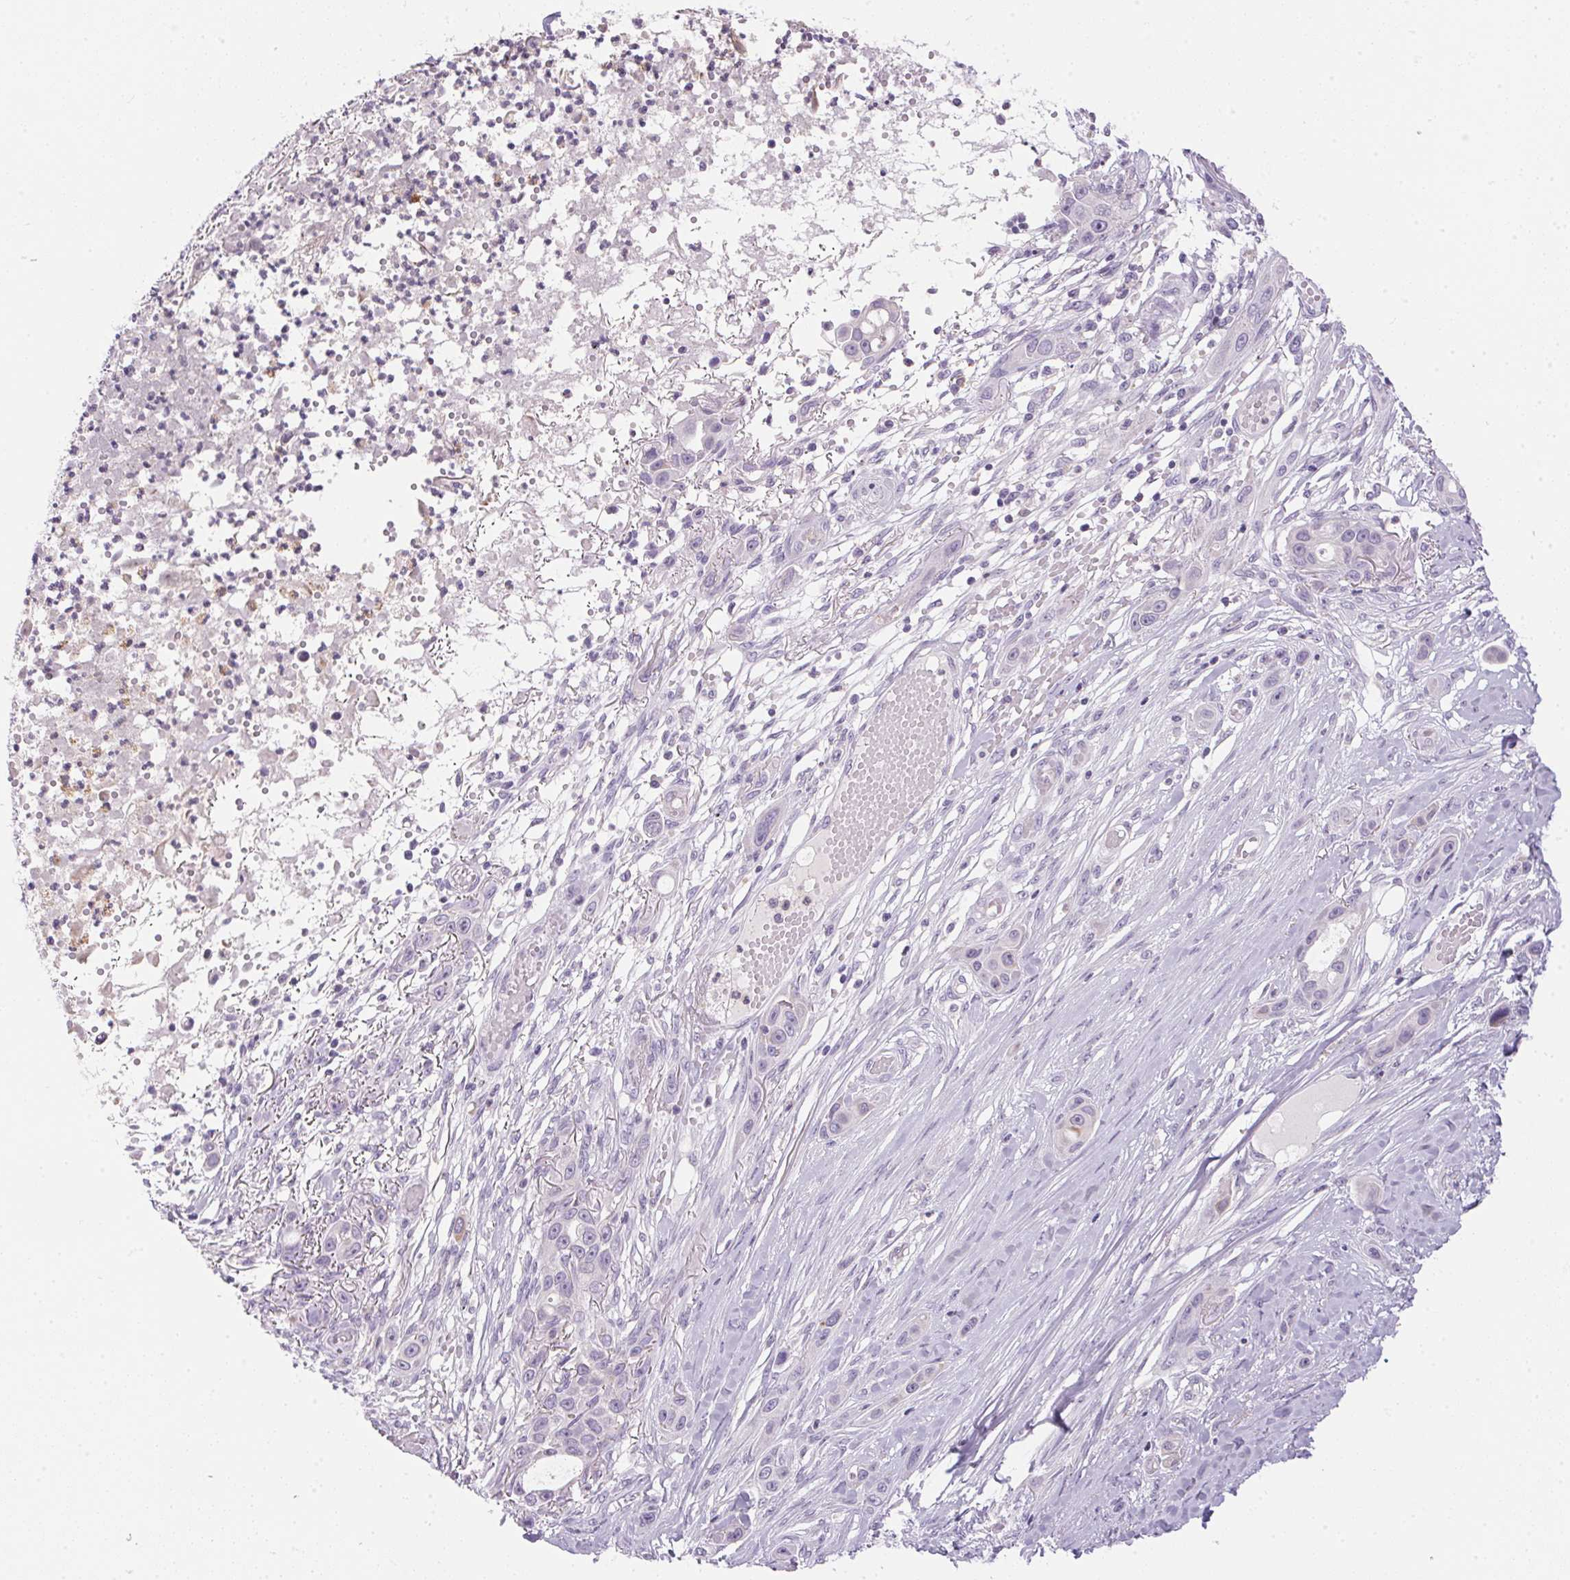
{"staining": {"intensity": "negative", "quantity": "none", "location": "none"}, "tissue": "skin cancer", "cell_type": "Tumor cells", "image_type": "cancer", "snomed": [{"axis": "morphology", "description": "Squamous cell carcinoma, NOS"}, {"axis": "topography", "description": "Skin"}], "caption": "High power microscopy photomicrograph of an immunohistochemistry micrograph of skin squamous cell carcinoma, revealing no significant positivity in tumor cells. The staining is performed using DAB (3,3'-diaminobenzidine) brown chromogen with nuclei counter-stained in using hematoxylin.", "gene": "ECPAS", "patient": {"sex": "female", "age": 69}}